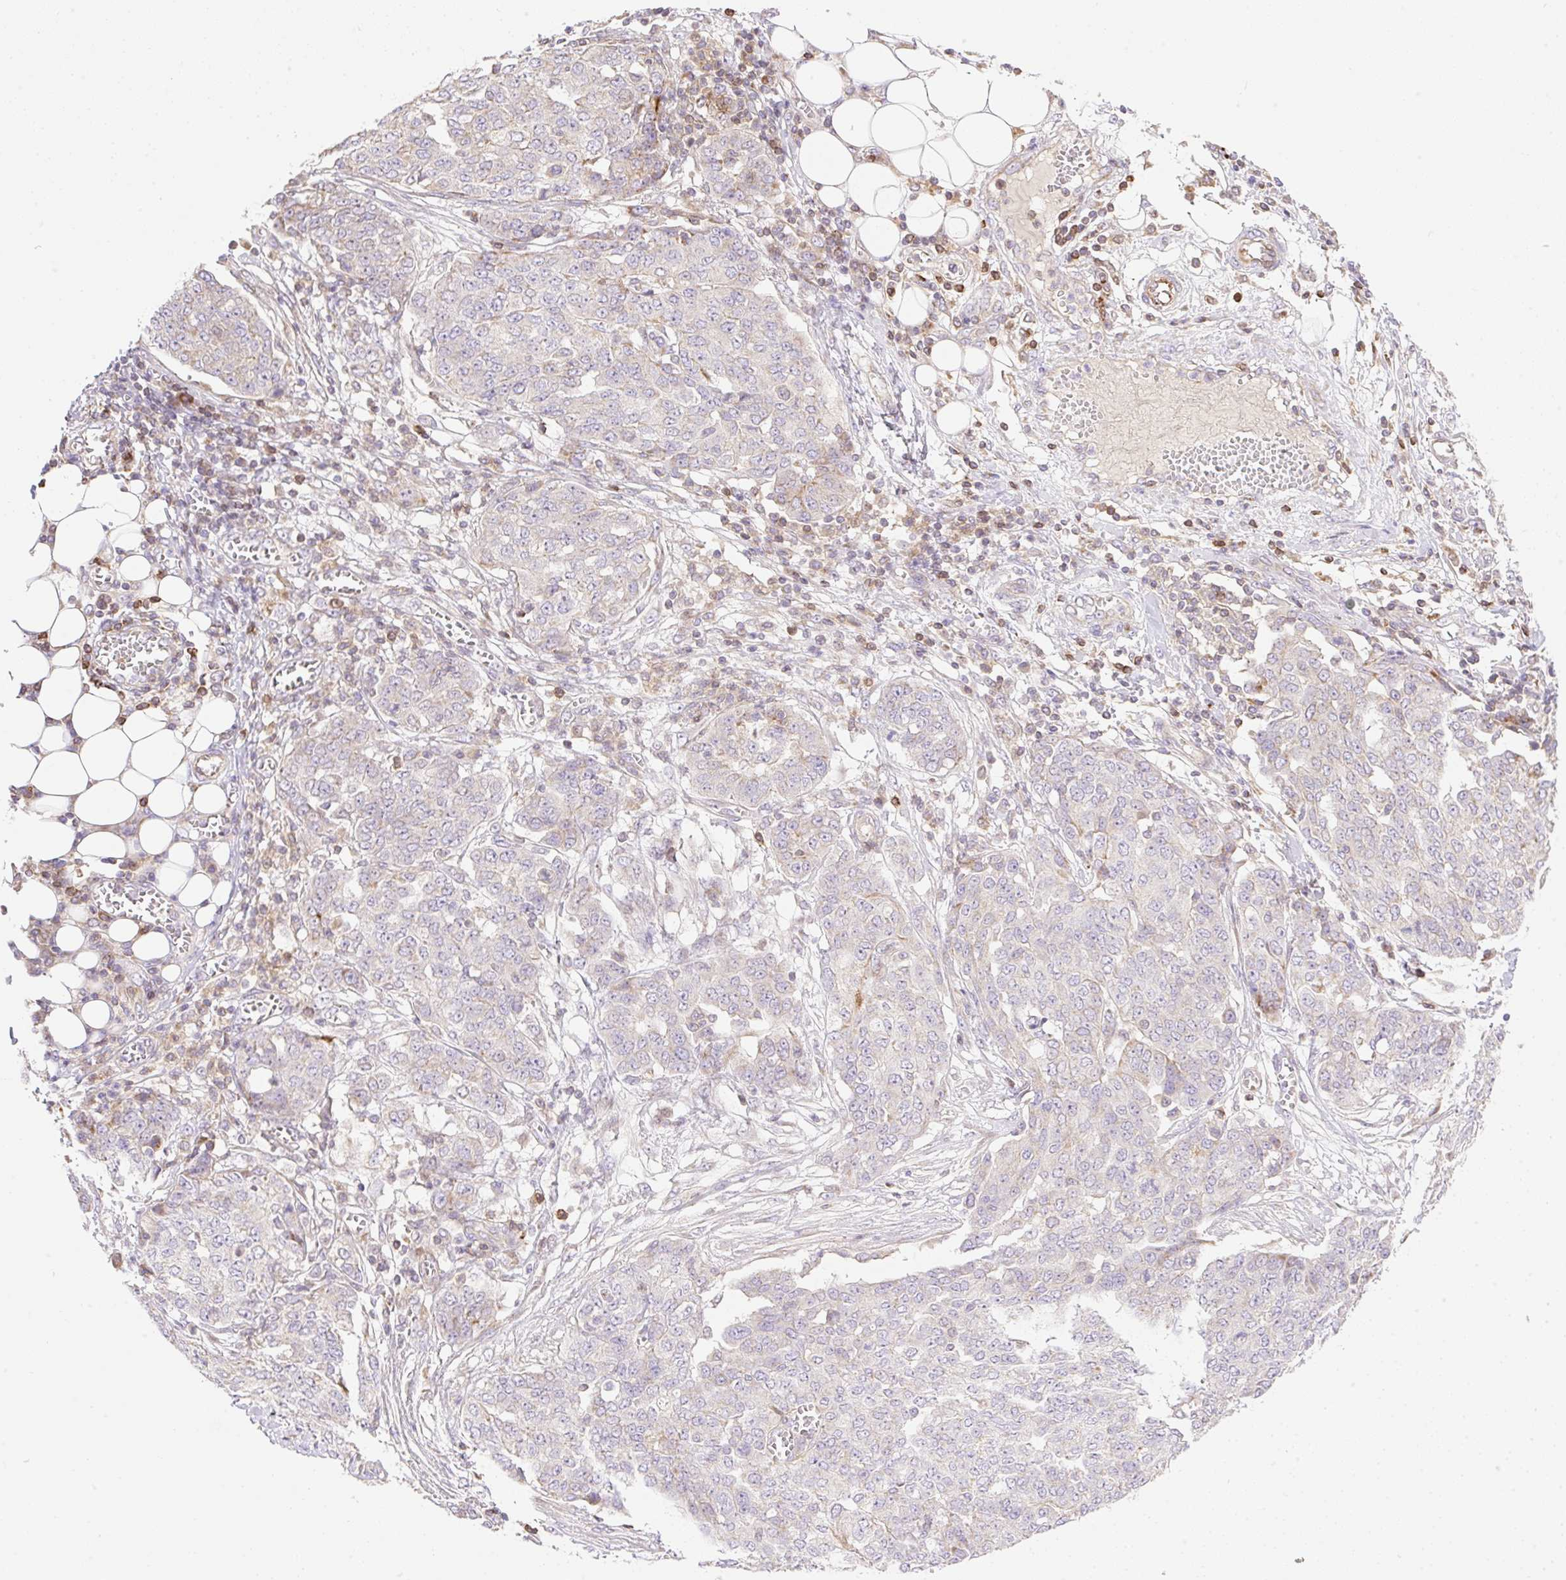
{"staining": {"intensity": "negative", "quantity": "none", "location": "none"}, "tissue": "ovarian cancer", "cell_type": "Tumor cells", "image_type": "cancer", "snomed": [{"axis": "morphology", "description": "Cystadenocarcinoma, serous, NOS"}, {"axis": "topography", "description": "Soft tissue"}, {"axis": "topography", "description": "Ovary"}], "caption": "Immunohistochemistry (IHC) of human ovarian serous cystadenocarcinoma exhibits no expression in tumor cells.", "gene": "VPS25", "patient": {"sex": "female", "age": 57}}